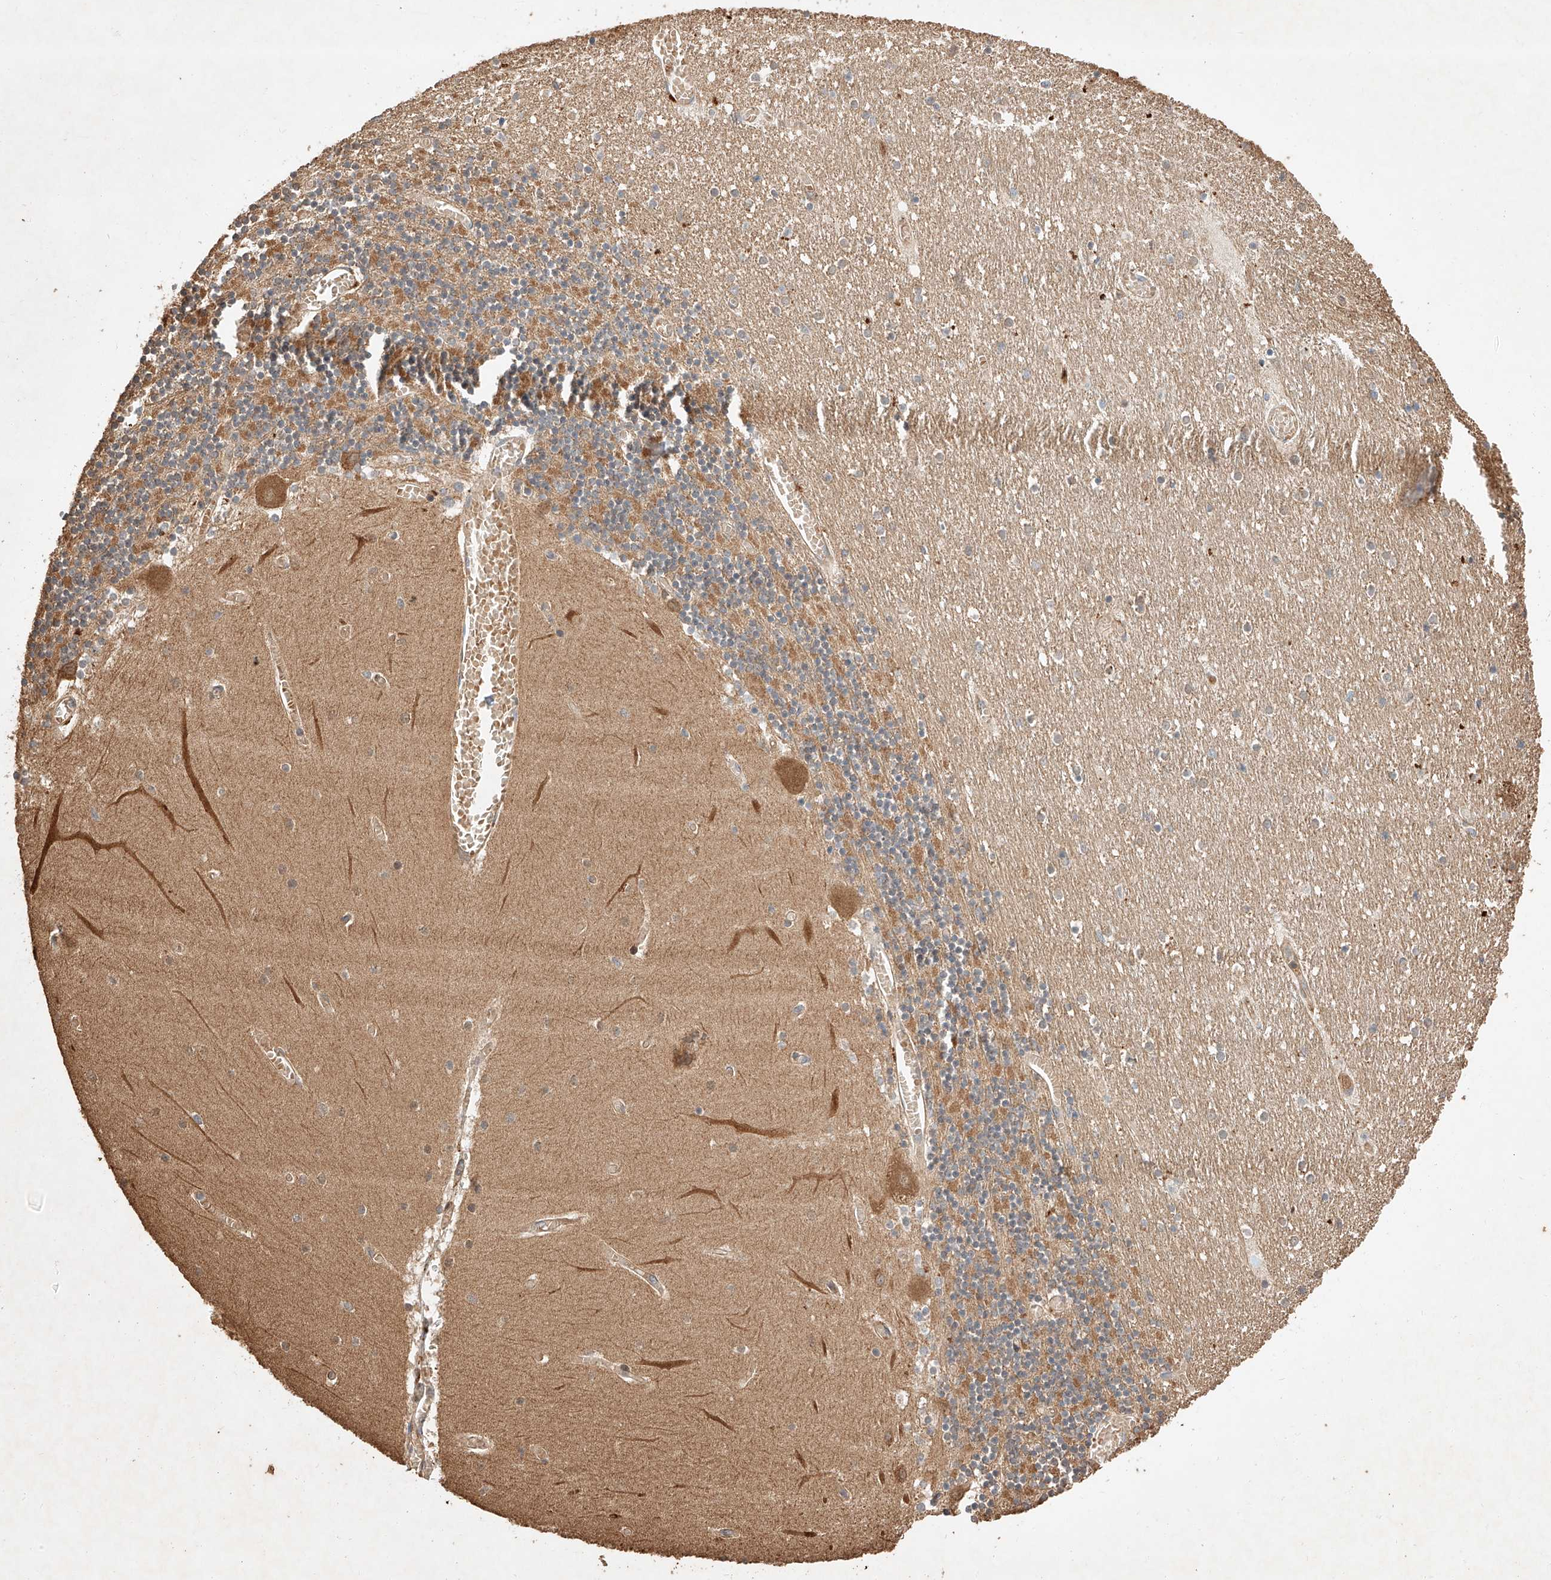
{"staining": {"intensity": "weak", "quantity": "<25%", "location": "cytoplasmic/membranous"}, "tissue": "cerebellum", "cell_type": "Cells in granular layer", "image_type": "normal", "snomed": [{"axis": "morphology", "description": "Normal tissue, NOS"}, {"axis": "topography", "description": "Cerebellum"}], "caption": "Immunohistochemical staining of unremarkable human cerebellum reveals no significant staining in cells in granular layer.", "gene": "GHDC", "patient": {"sex": "female", "age": 28}}